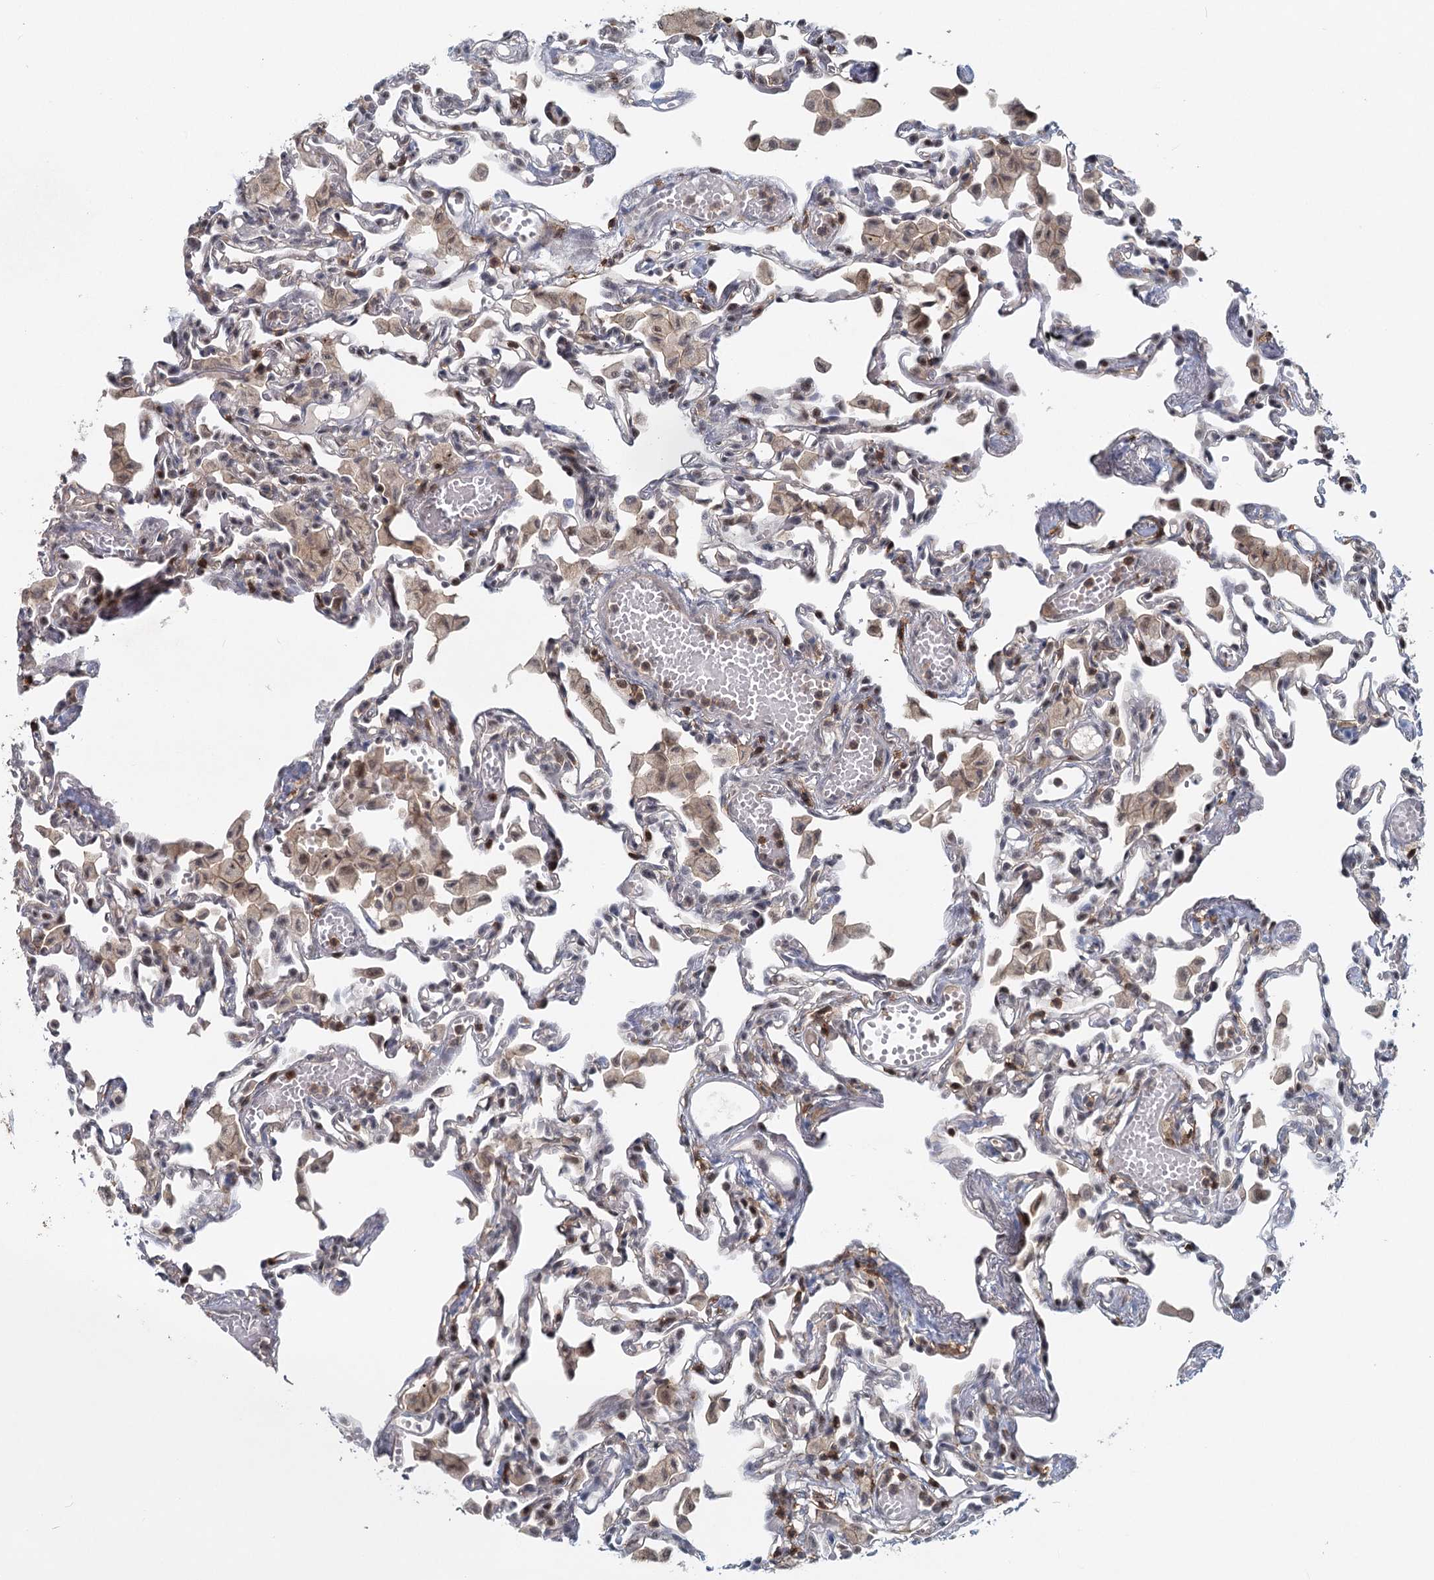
{"staining": {"intensity": "weak", "quantity": "25%-75%", "location": "cytoplasmic/membranous,nuclear"}, "tissue": "lung", "cell_type": "Alveolar cells", "image_type": "normal", "snomed": [{"axis": "morphology", "description": "Normal tissue, NOS"}, {"axis": "topography", "description": "Bronchus"}, {"axis": "topography", "description": "Lung"}], "caption": "DAB immunohistochemical staining of unremarkable lung demonstrates weak cytoplasmic/membranous,nuclear protein staining in approximately 25%-75% of alveolar cells.", "gene": "CDC42SE2", "patient": {"sex": "female", "age": 49}}